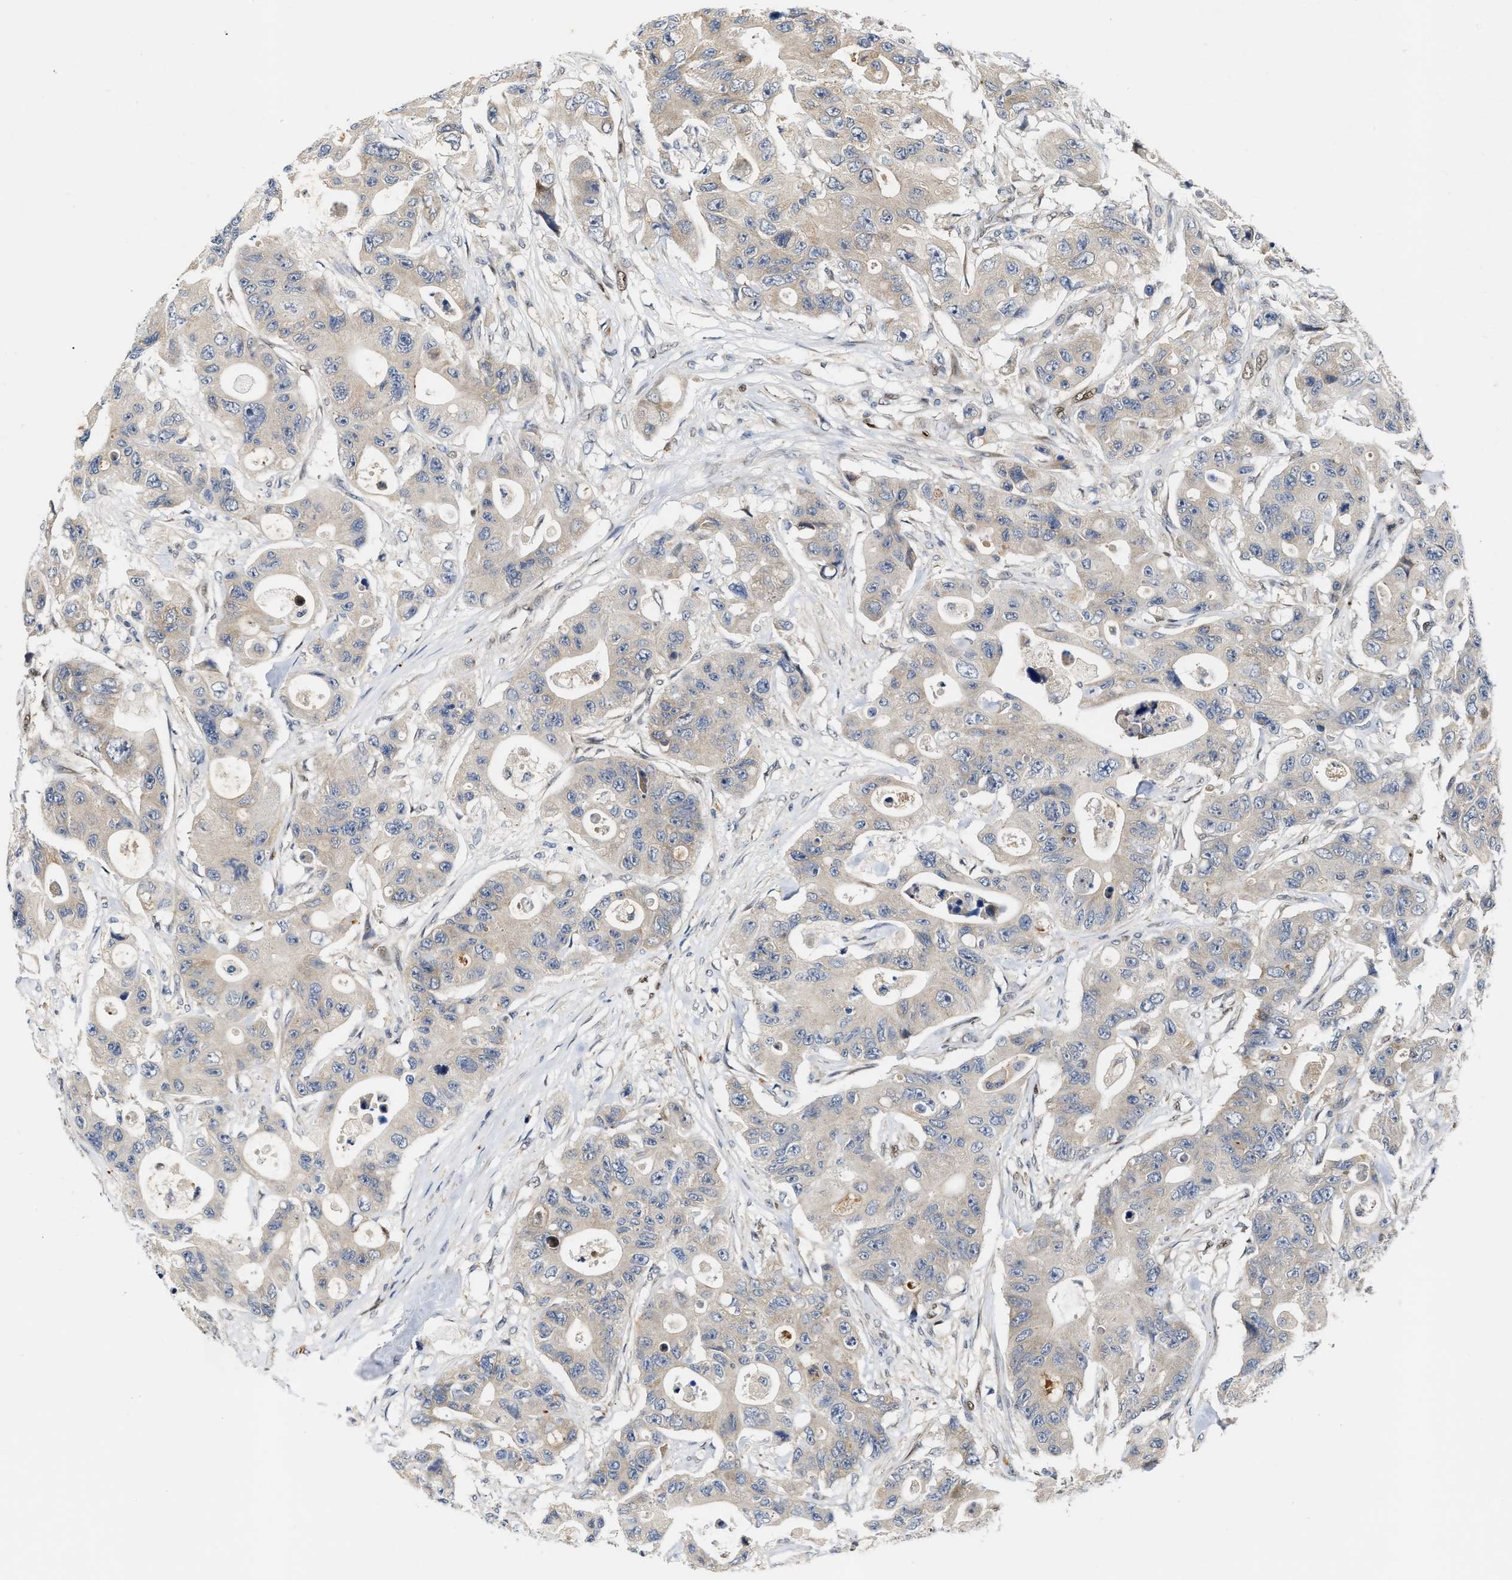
{"staining": {"intensity": "weak", "quantity": "<25%", "location": "cytoplasmic/membranous"}, "tissue": "colorectal cancer", "cell_type": "Tumor cells", "image_type": "cancer", "snomed": [{"axis": "morphology", "description": "Adenocarcinoma, NOS"}, {"axis": "topography", "description": "Colon"}], "caption": "The image demonstrates no significant positivity in tumor cells of colorectal cancer.", "gene": "TCF4", "patient": {"sex": "female", "age": 46}}